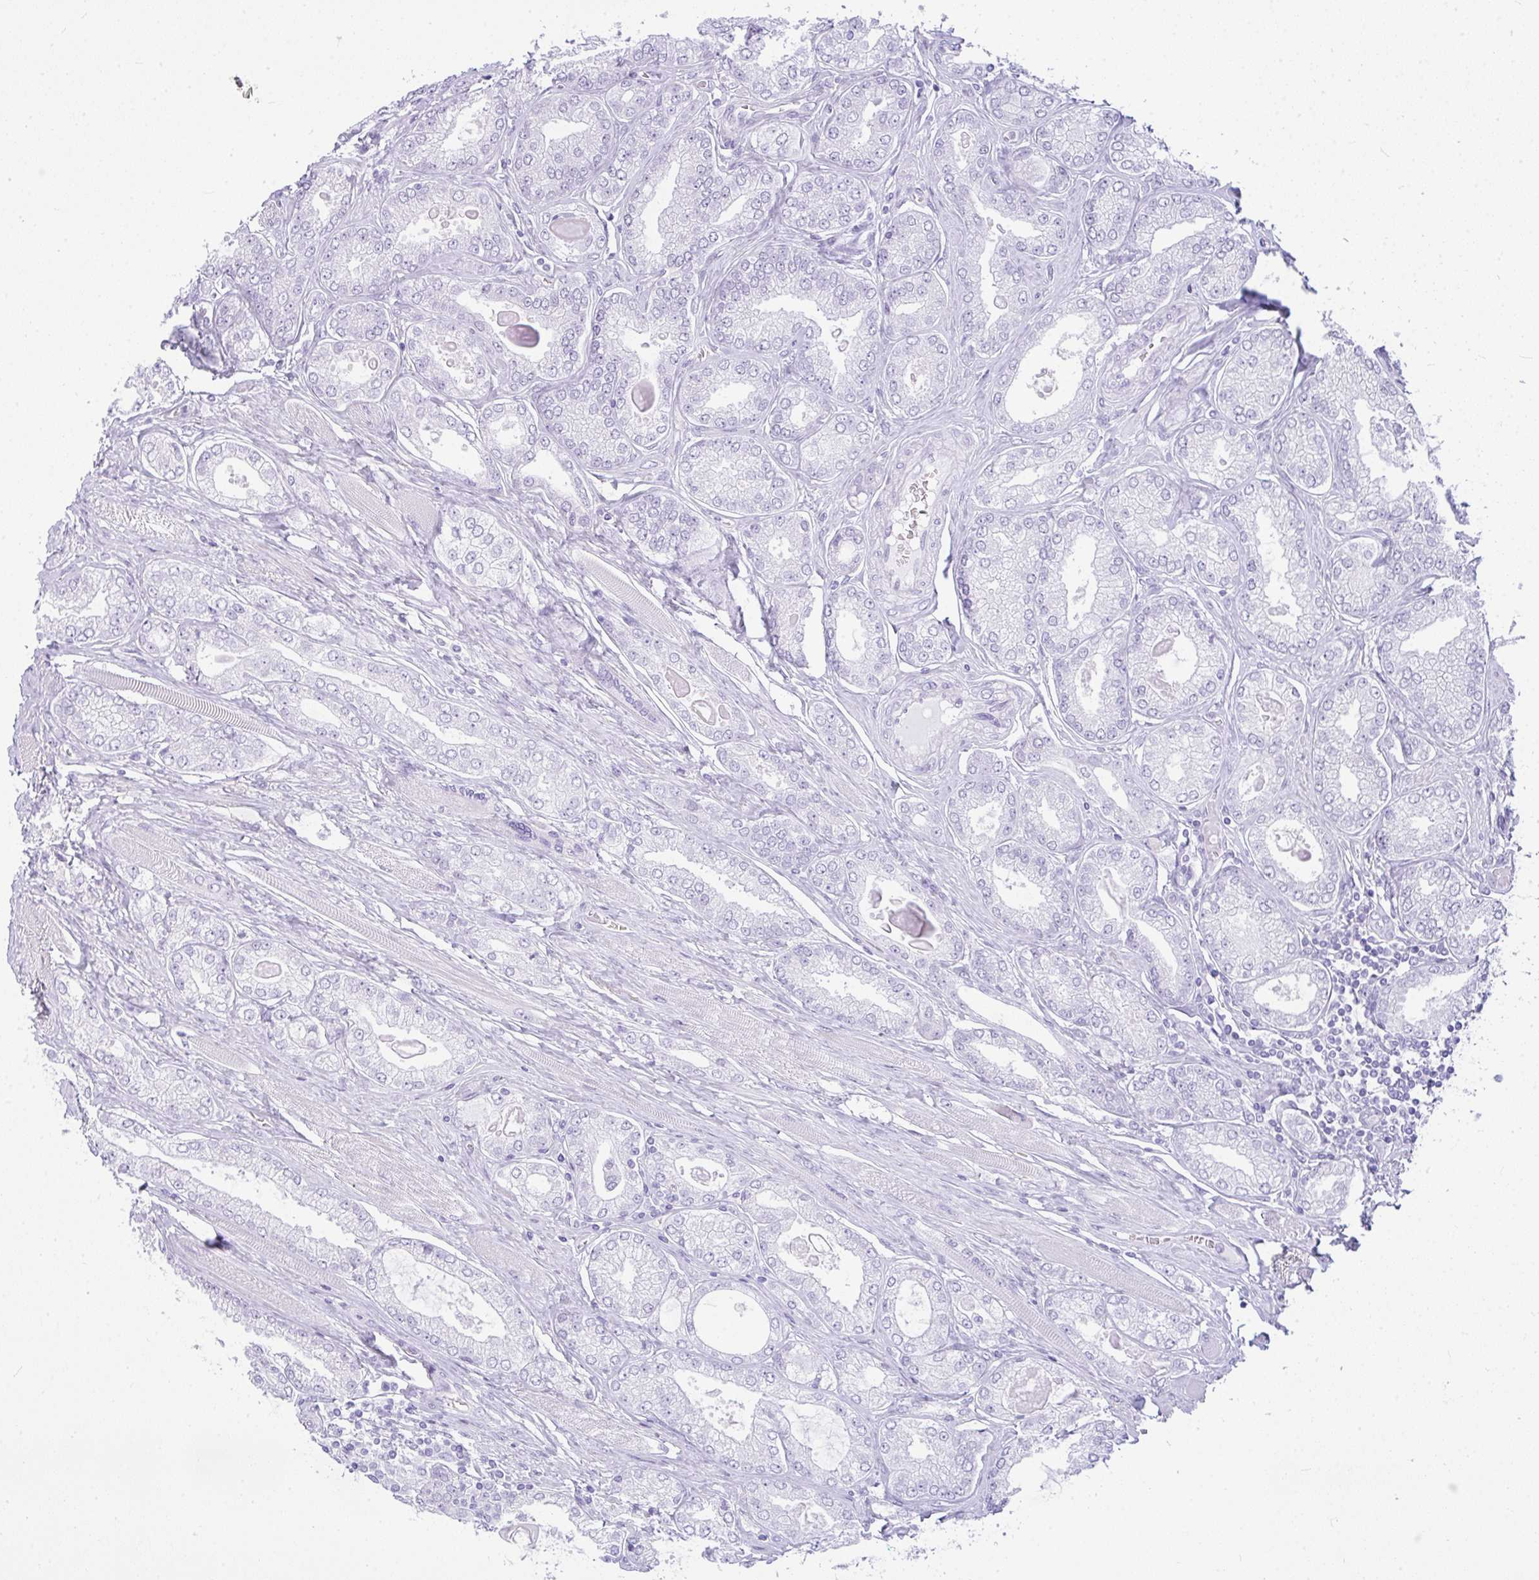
{"staining": {"intensity": "negative", "quantity": "none", "location": "none"}, "tissue": "prostate cancer", "cell_type": "Tumor cells", "image_type": "cancer", "snomed": [{"axis": "morphology", "description": "Adenocarcinoma, High grade"}, {"axis": "topography", "description": "Prostate"}], "caption": "There is no significant positivity in tumor cells of prostate adenocarcinoma (high-grade). The staining is performed using DAB brown chromogen with nuclei counter-stained in using hematoxylin.", "gene": "RASL10A", "patient": {"sex": "male", "age": 68}}